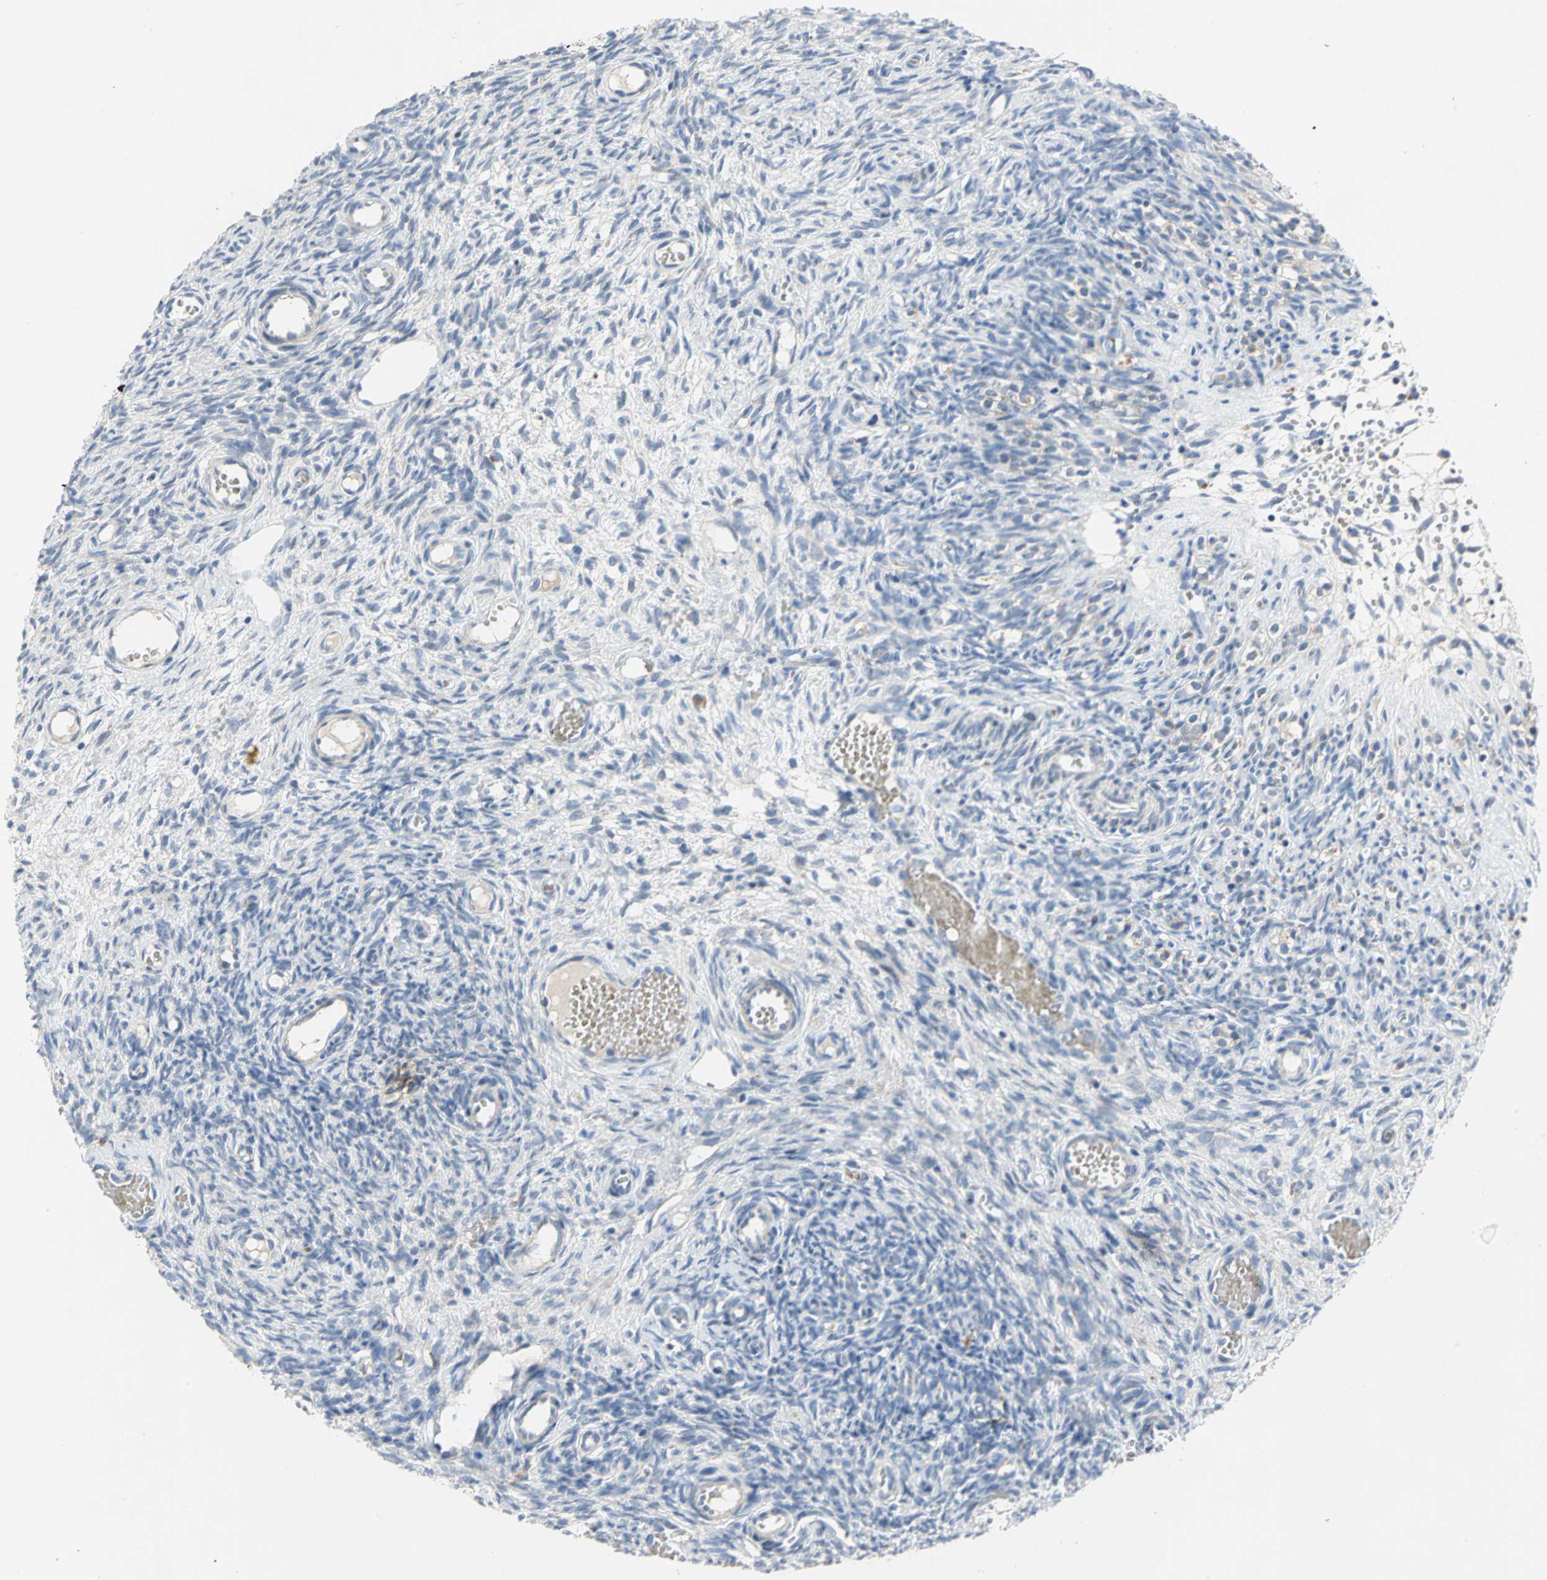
{"staining": {"intensity": "weak", "quantity": "<25%", "location": "cytoplasmic/membranous"}, "tissue": "ovary", "cell_type": "Ovarian stroma cells", "image_type": "normal", "snomed": [{"axis": "morphology", "description": "Normal tissue, NOS"}, {"axis": "topography", "description": "Ovary"}], "caption": "The photomicrograph reveals no staining of ovarian stroma cells in normal ovary.", "gene": "SPPL2B", "patient": {"sex": "female", "age": 35}}